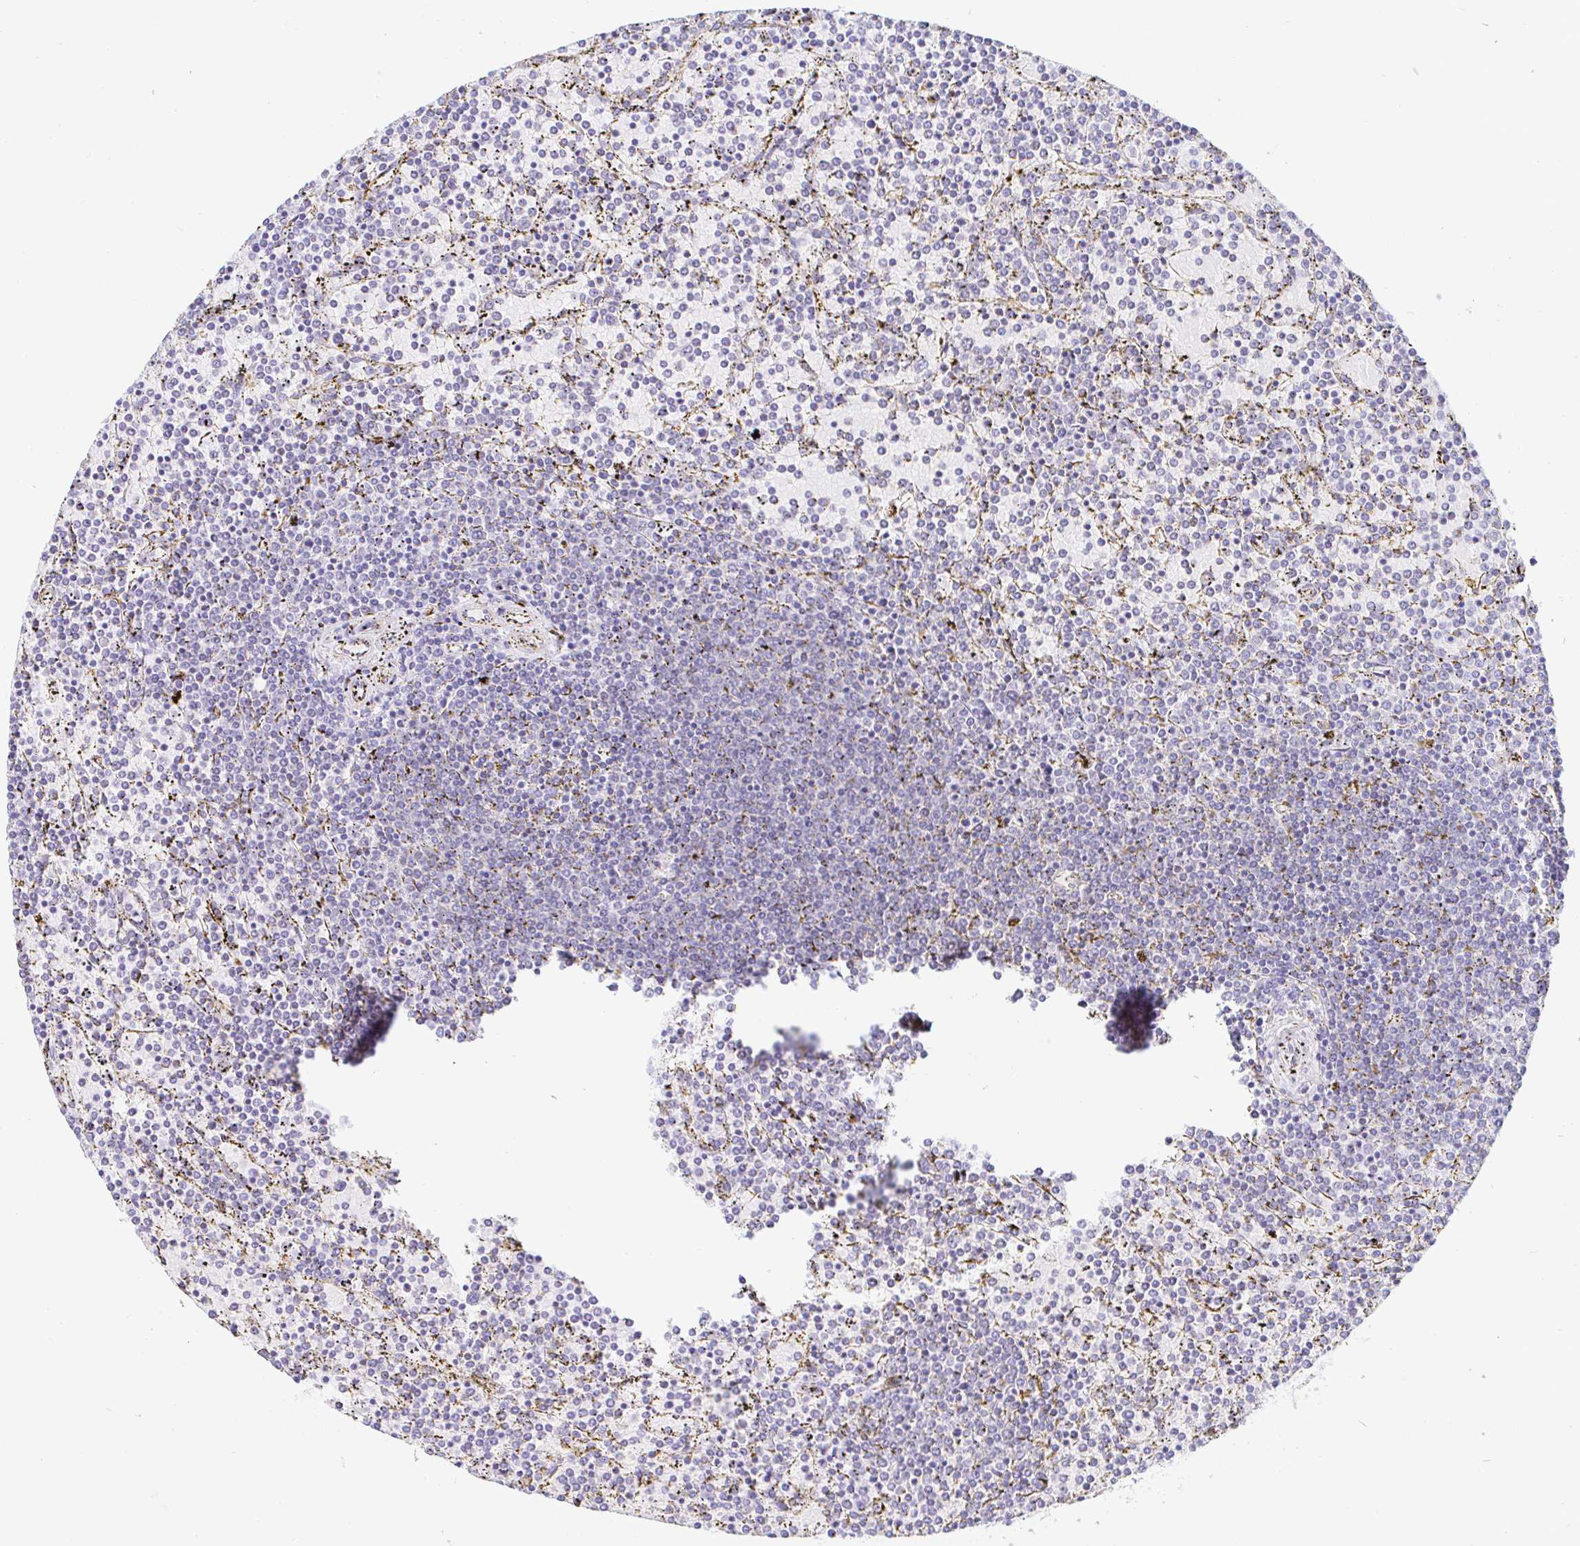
{"staining": {"intensity": "negative", "quantity": "none", "location": "none"}, "tissue": "lymphoma", "cell_type": "Tumor cells", "image_type": "cancer", "snomed": [{"axis": "morphology", "description": "Malignant lymphoma, non-Hodgkin's type, Low grade"}, {"axis": "topography", "description": "Spleen"}], "caption": "DAB (3,3'-diaminobenzidine) immunohistochemical staining of human malignant lymphoma, non-Hodgkin's type (low-grade) displays no significant staining in tumor cells.", "gene": "ARL4D", "patient": {"sex": "female", "age": 77}}